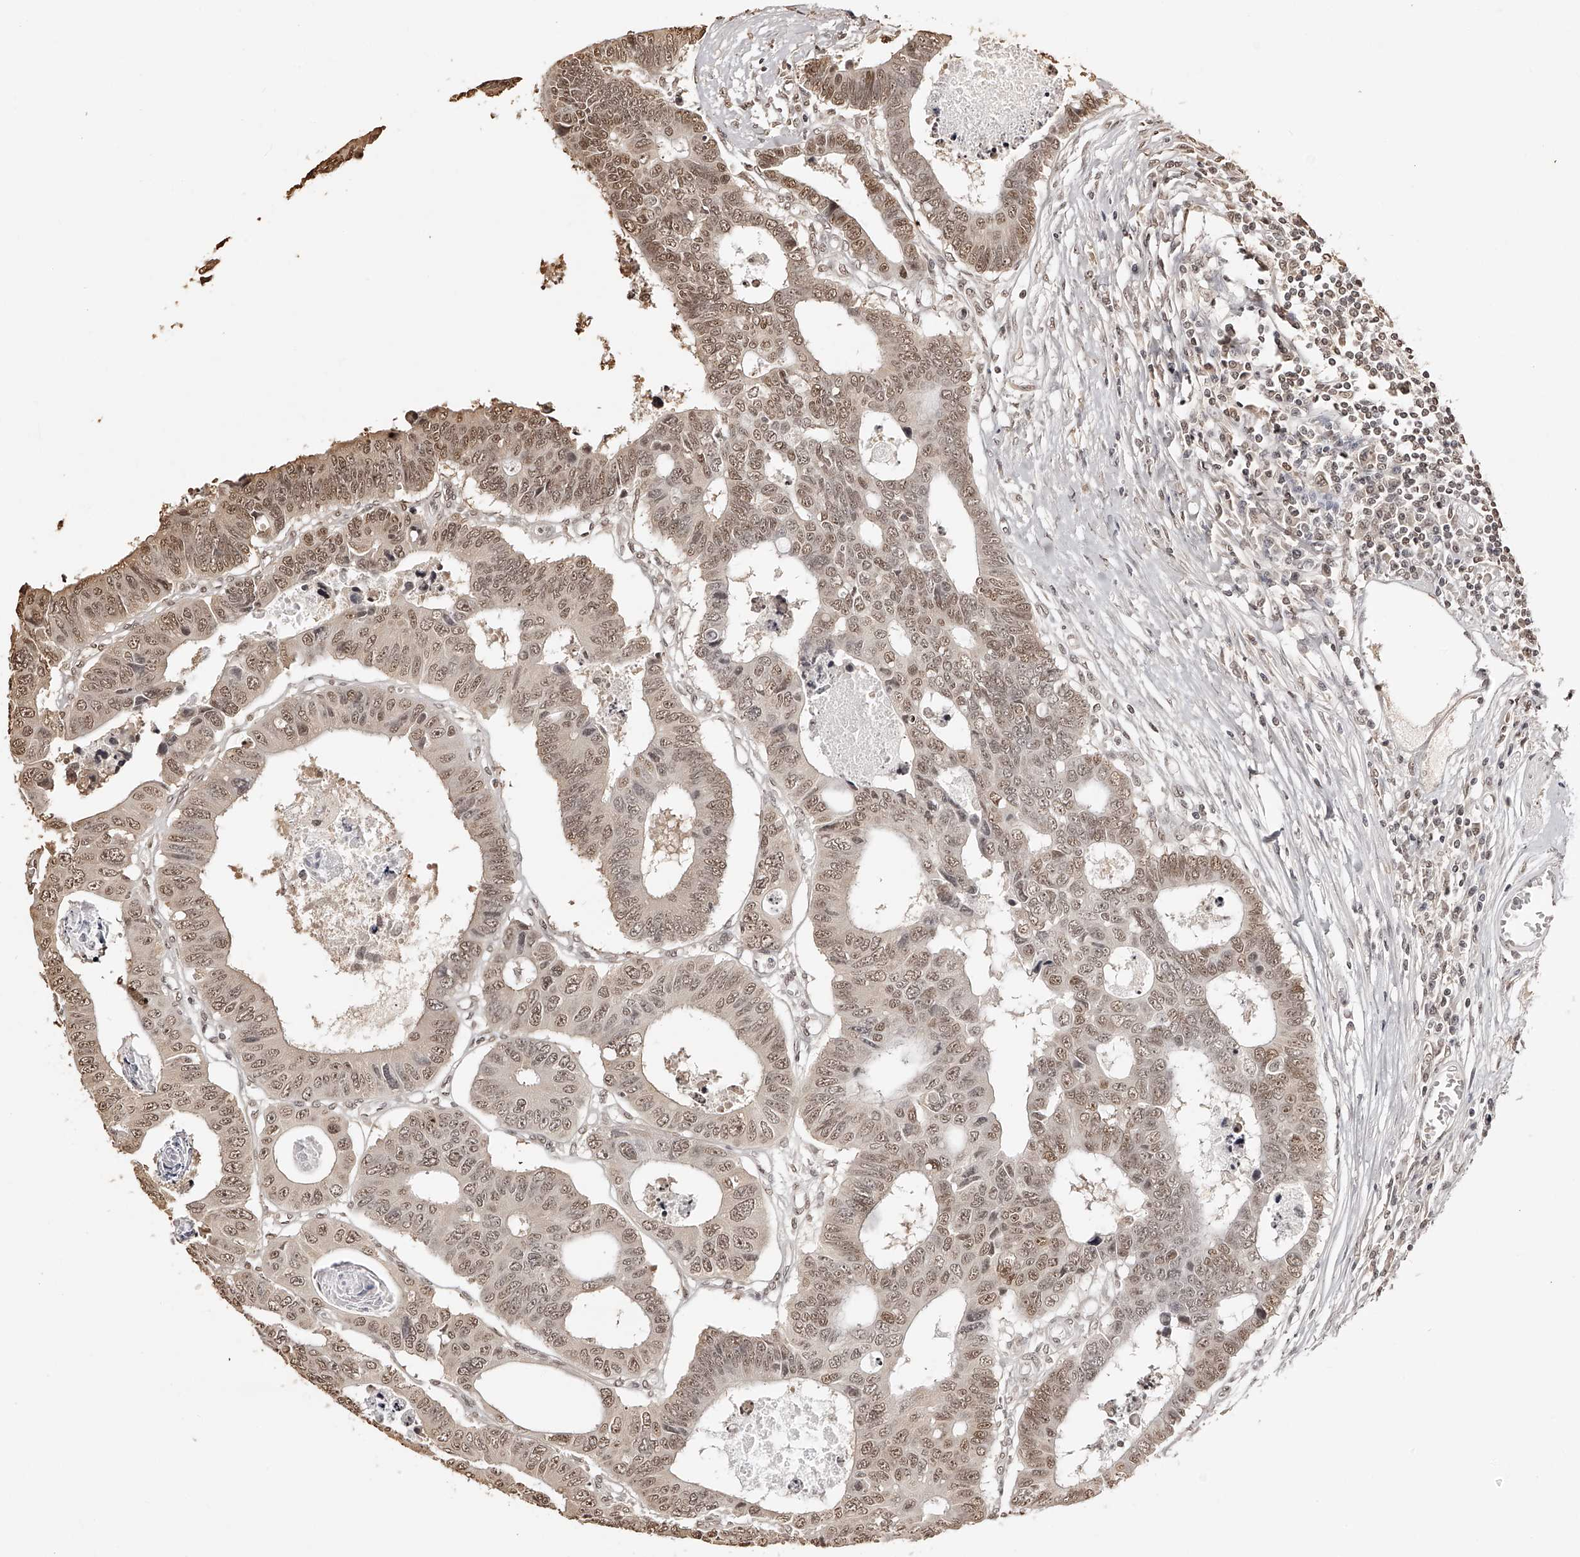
{"staining": {"intensity": "moderate", "quantity": ">75%", "location": "nuclear"}, "tissue": "colorectal cancer", "cell_type": "Tumor cells", "image_type": "cancer", "snomed": [{"axis": "morphology", "description": "Adenocarcinoma, NOS"}, {"axis": "topography", "description": "Rectum"}], "caption": "A photomicrograph of human colorectal cancer stained for a protein reveals moderate nuclear brown staining in tumor cells. (IHC, brightfield microscopy, high magnification).", "gene": "ZNF503", "patient": {"sex": "male", "age": 84}}